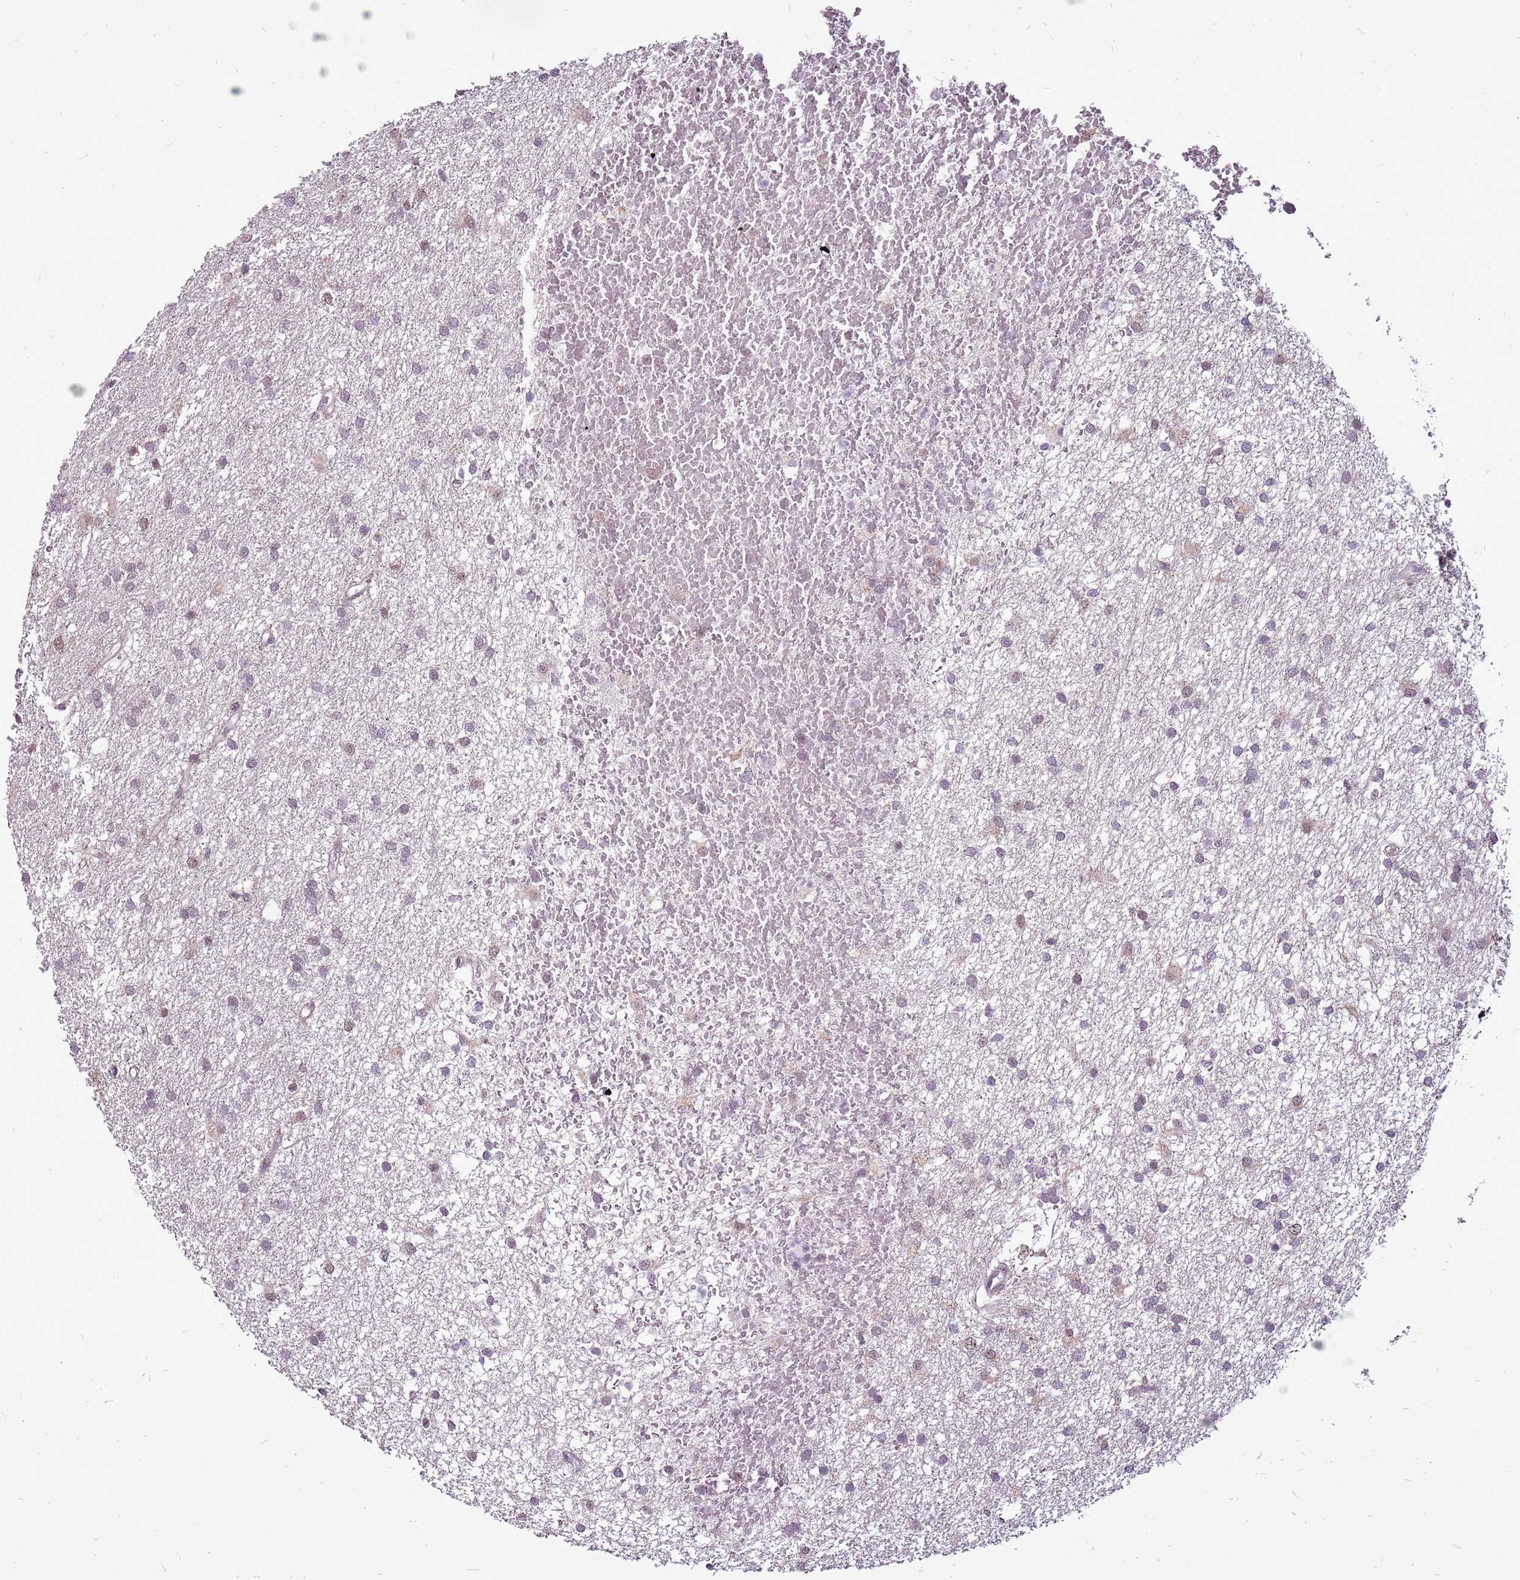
{"staining": {"intensity": "negative", "quantity": "none", "location": "none"}, "tissue": "glioma", "cell_type": "Tumor cells", "image_type": "cancer", "snomed": [{"axis": "morphology", "description": "Glioma, malignant, High grade"}, {"axis": "topography", "description": "Brain"}], "caption": "Protein analysis of glioma displays no significant staining in tumor cells. (DAB (3,3'-diaminobenzidine) immunohistochemistry, high magnification).", "gene": "CCDC166", "patient": {"sex": "male", "age": 77}}